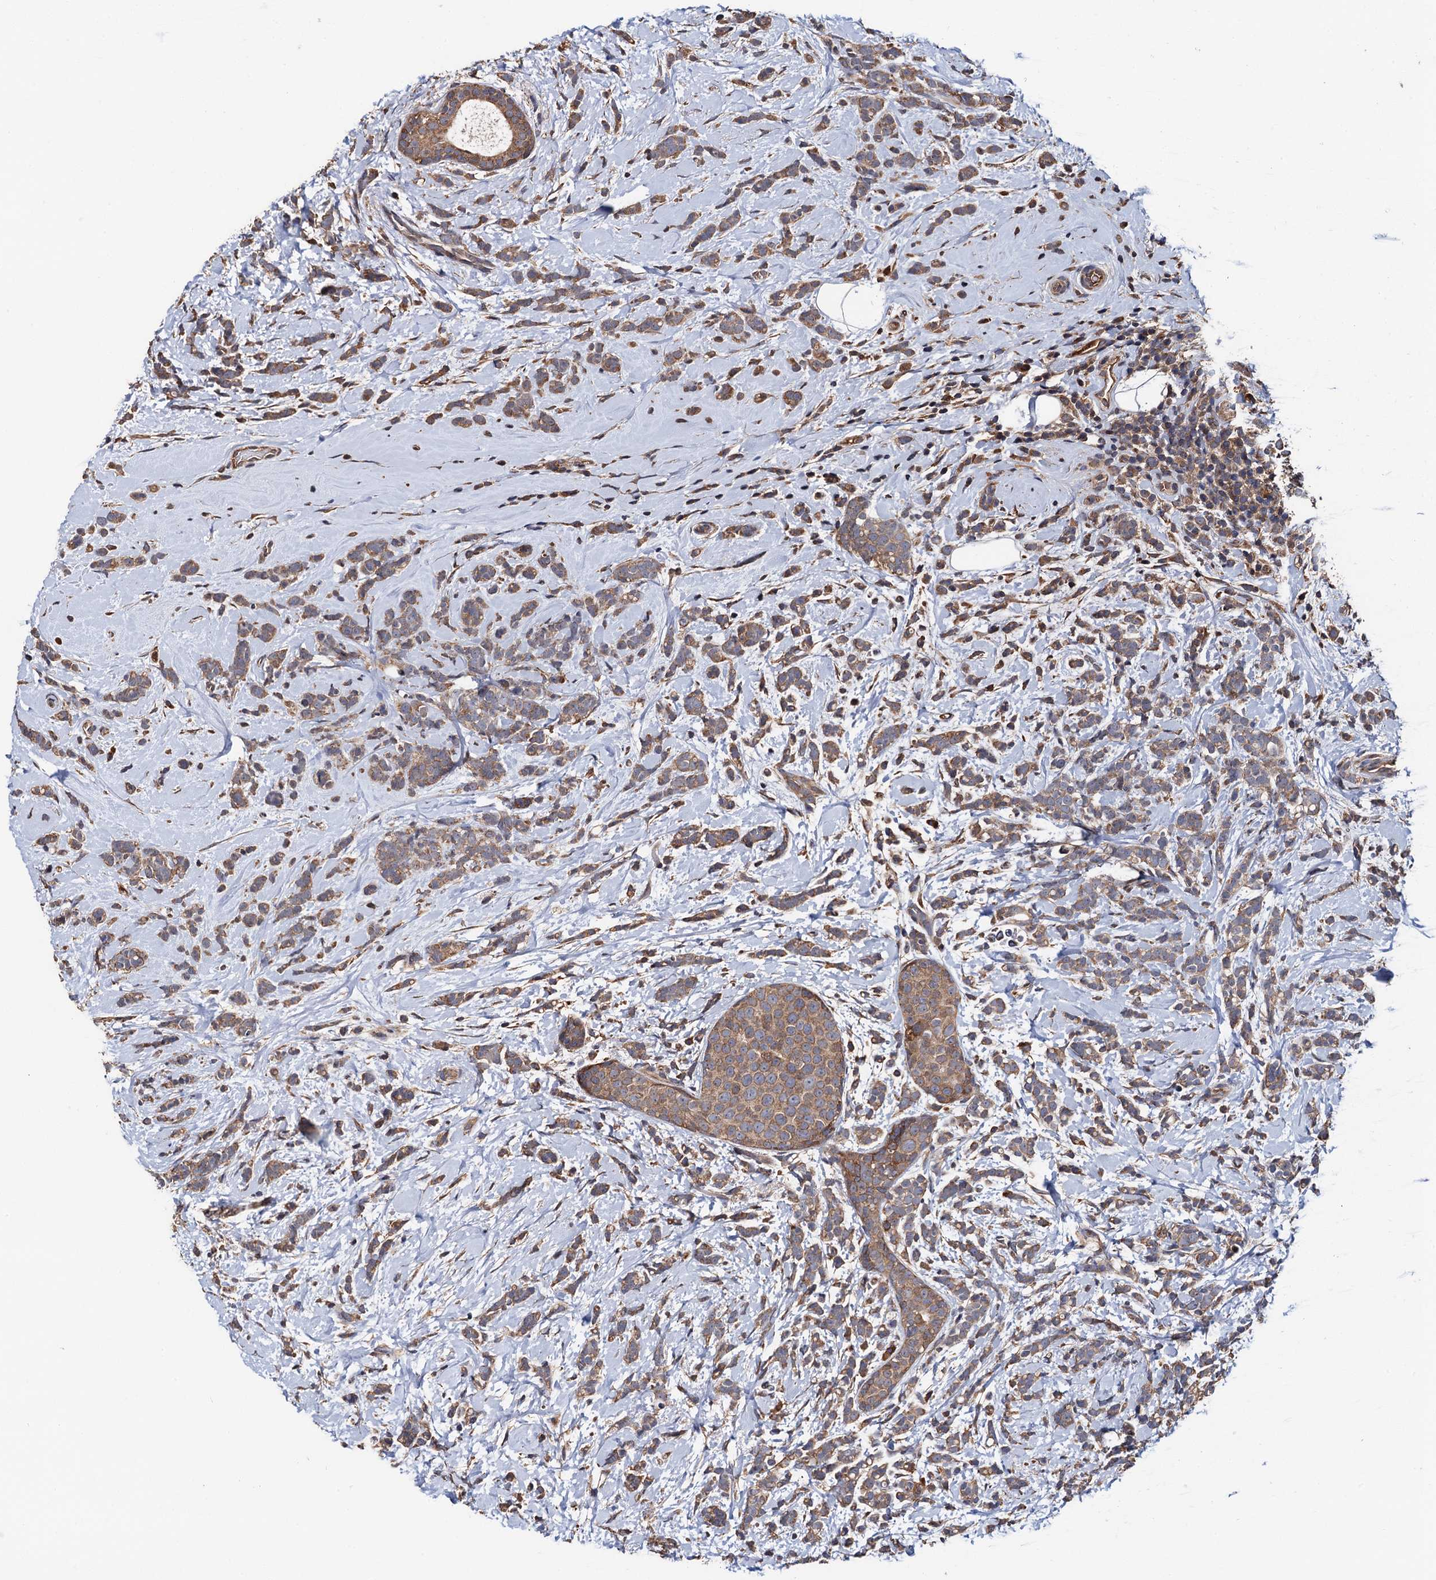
{"staining": {"intensity": "moderate", "quantity": ">75%", "location": "cytoplasmic/membranous"}, "tissue": "breast cancer", "cell_type": "Tumor cells", "image_type": "cancer", "snomed": [{"axis": "morphology", "description": "Lobular carcinoma"}, {"axis": "topography", "description": "Breast"}], "caption": "Breast lobular carcinoma stained for a protein exhibits moderate cytoplasmic/membranous positivity in tumor cells.", "gene": "RGS11", "patient": {"sex": "female", "age": 58}}